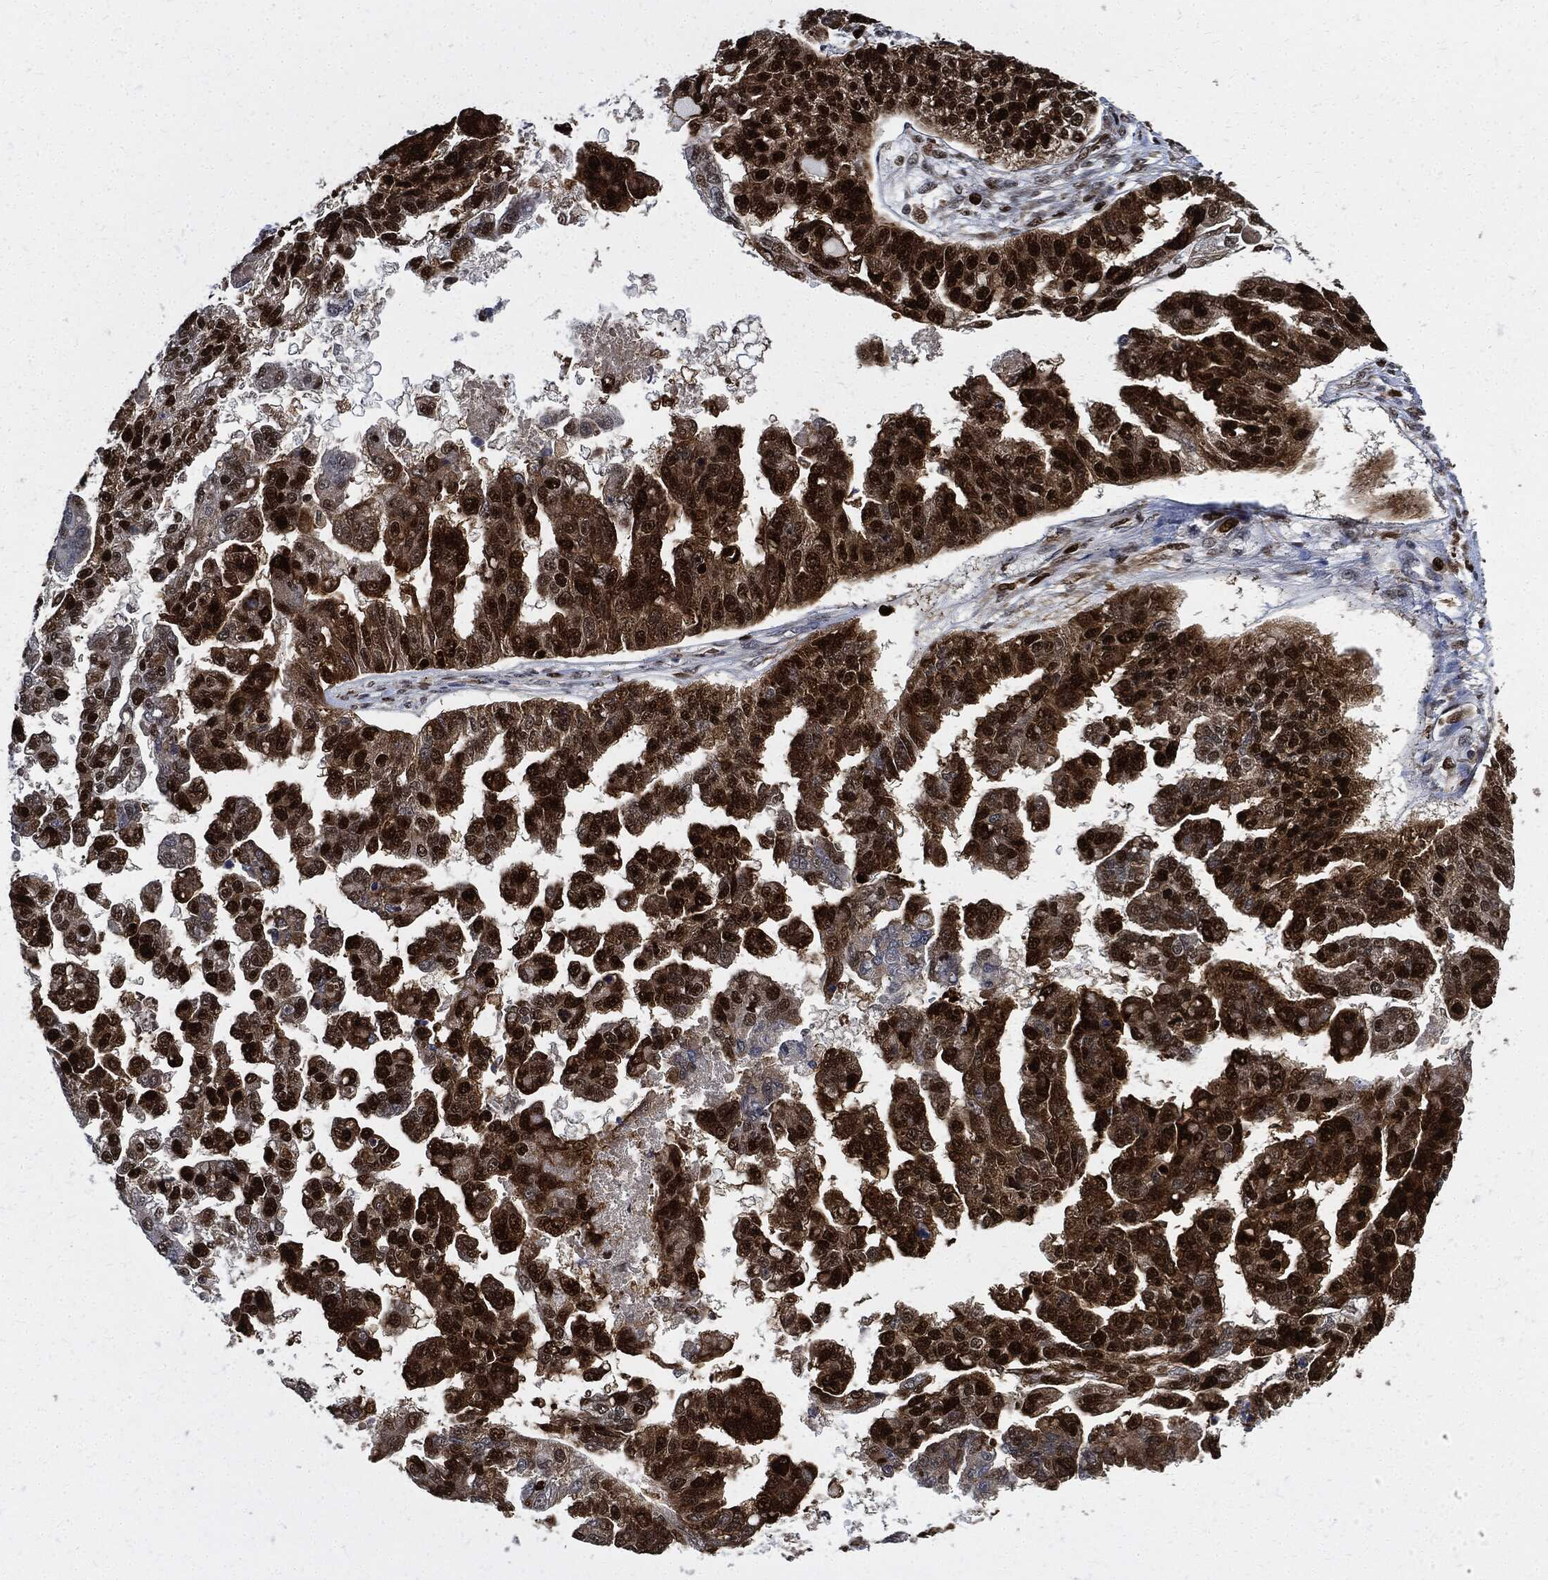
{"staining": {"intensity": "strong", "quantity": ">75%", "location": "nuclear"}, "tissue": "ovarian cancer", "cell_type": "Tumor cells", "image_type": "cancer", "snomed": [{"axis": "morphology", "description": "Cystadenocarcinoma, serous, NOS"}, {"axis": "topography", "description": "Ovary"}], "caption": "Immunohistochemistry (IHC) of ovarian cancer shows high levels of strong nuclear staining in about >75% of tumor cells.", "gene": "PCNA", "patient": {"sex": "female", "age": 58}}